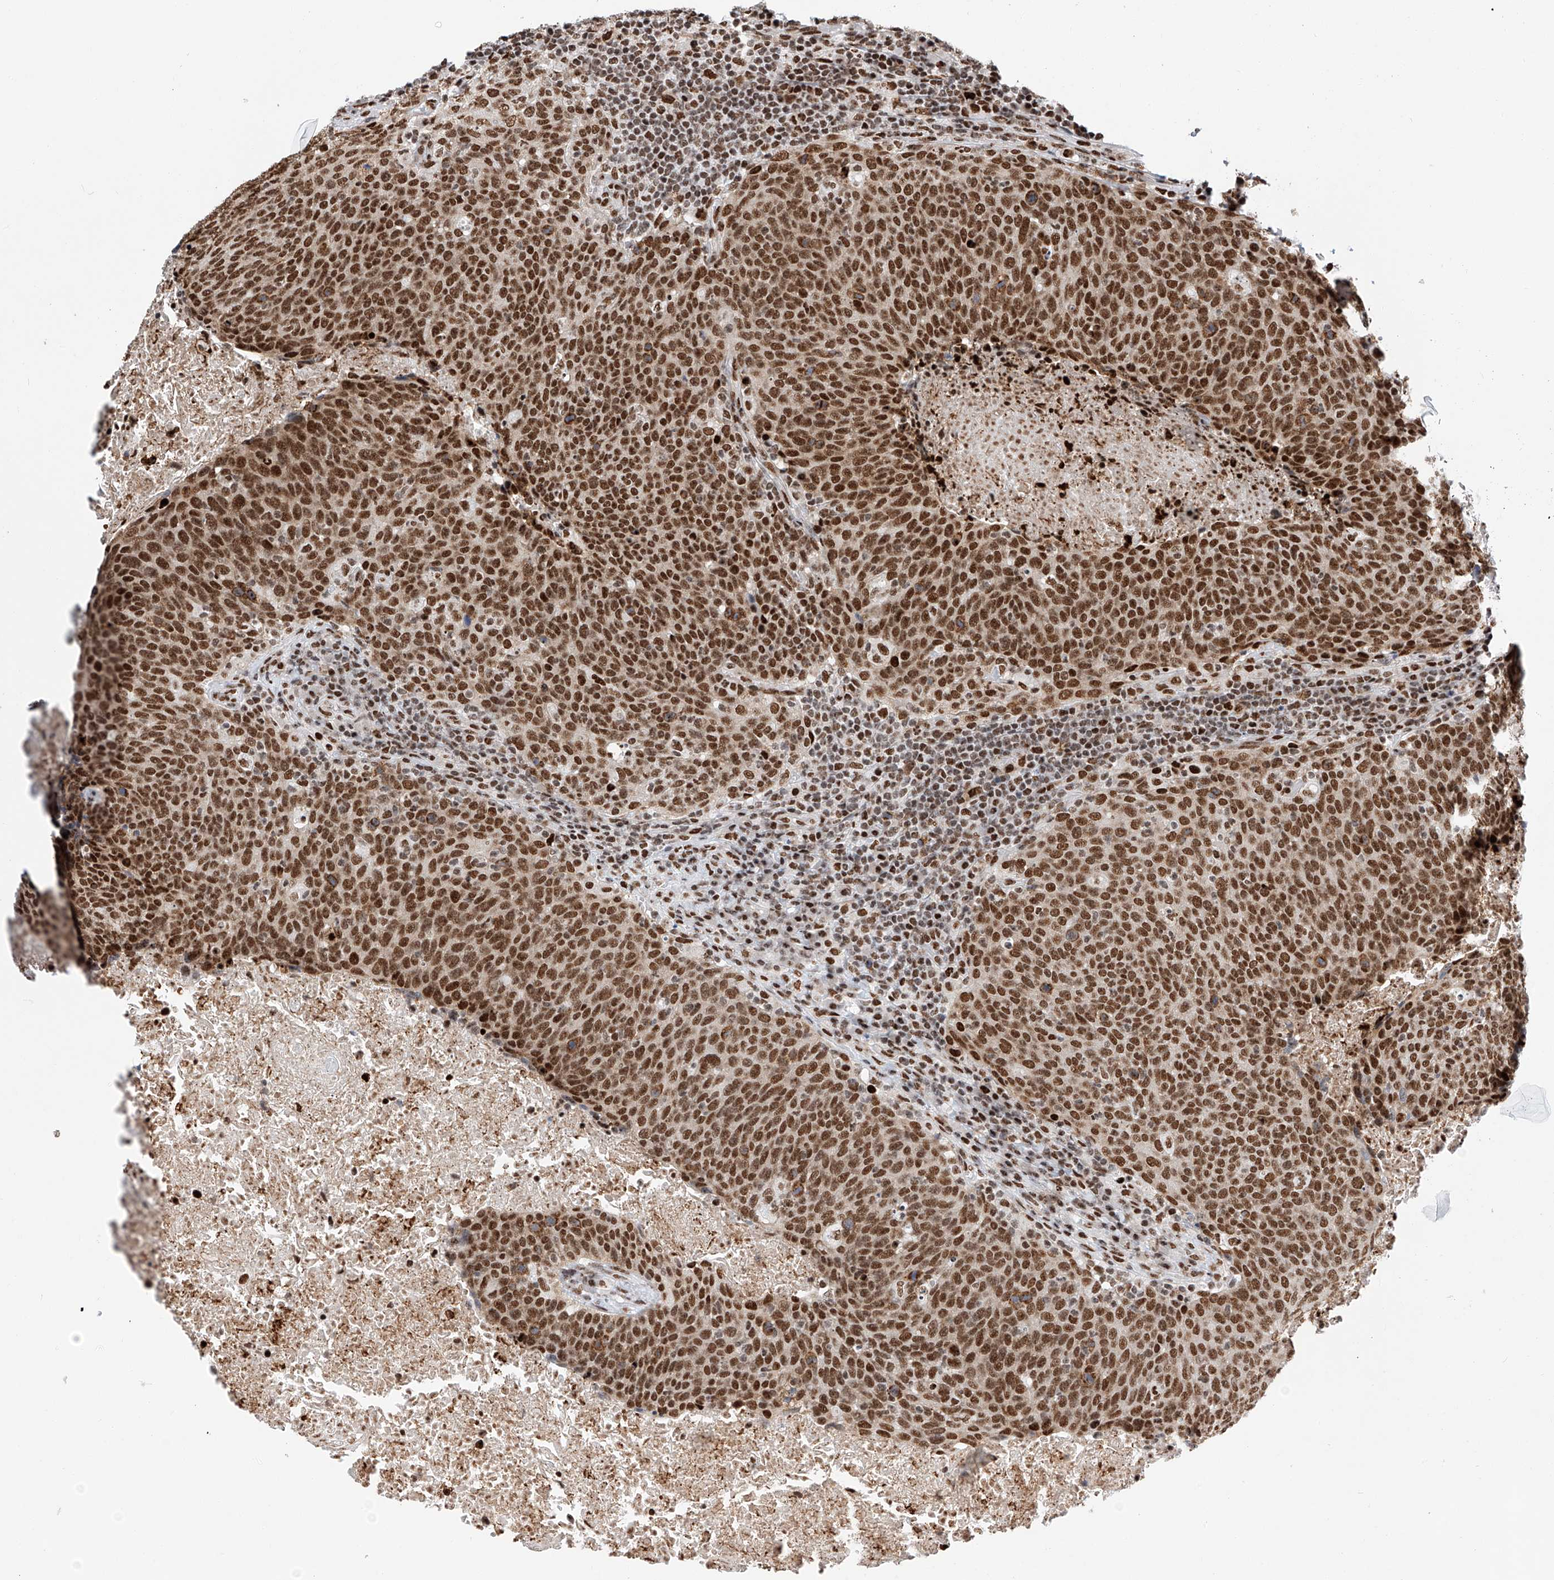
{"staining": {"intensity": "strong", "quantity": ">75%", "location": "nuclear"}, "tissue": "head and neck cancer", "cell_type": "Tumor cells", "image_type": "cancer", "snomed": [{"axis": "morphology", "description": "Squamous cell carcinoma, NOS"}, {"axis": "morphology", "description": "Squamous cell carcinoma, metastatic, NOS"}, {"axis": "topography", "description": "Lymph node"}, {"axis": "topography", "description": "Head-Neck"}], "caption": "The micrograph demonstrates immunohistochemical staining of head and neck cancer. There is strong nuclear expression is appreciated in about >75% of tumor cells.", "gene": "SRSF6", "patient": {"sex": "male", "age": 62}}